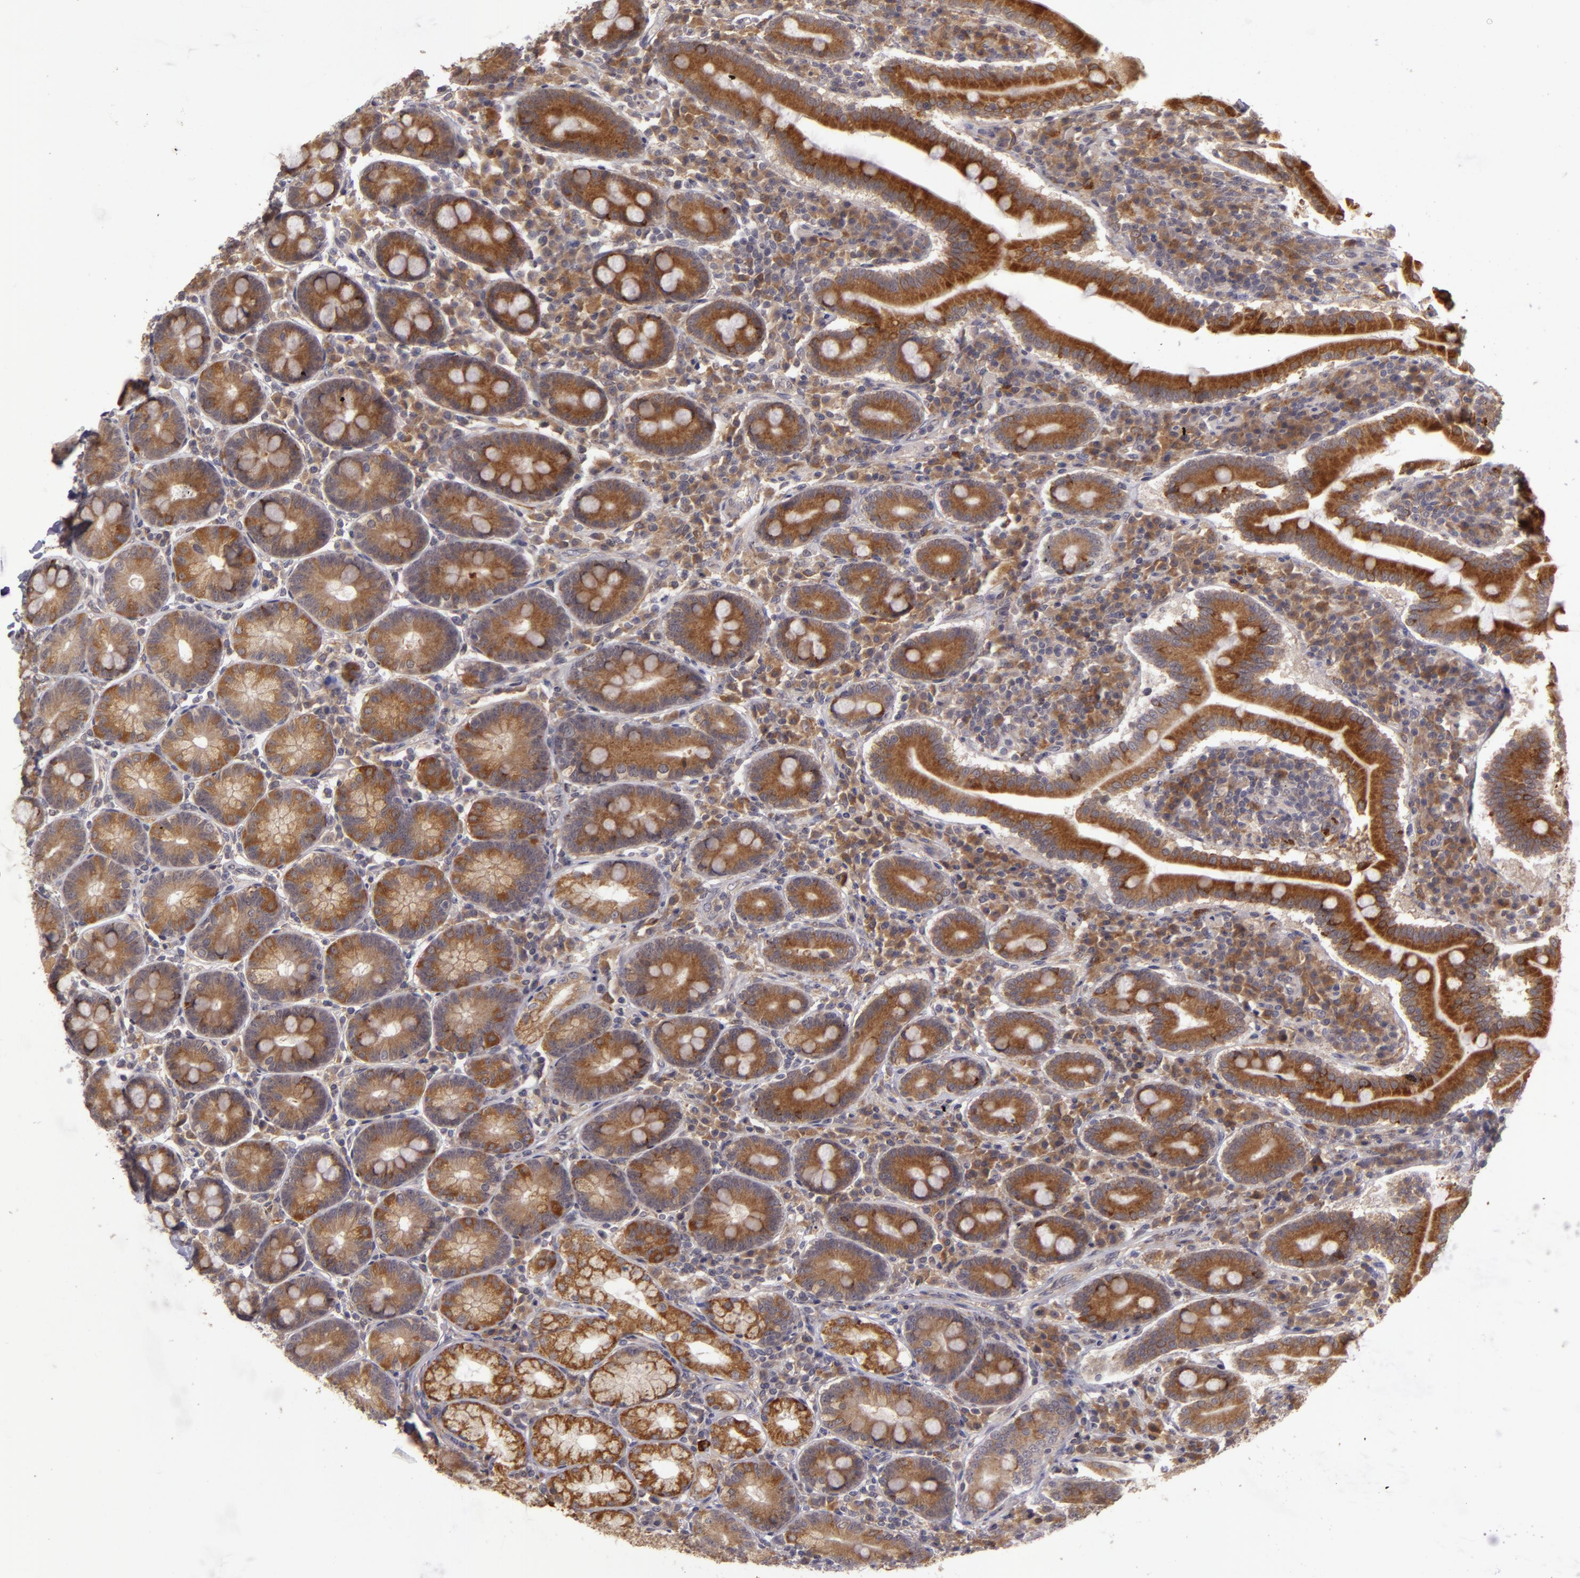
{"staining": {"intensity": "moderate", "quantity": ">75%", "location": "cytoplasmic/membranous"}, "tissue": "duodenum", "cell_type": "Glandular cells", "image_type": "normal", "snomed": [{"axis": "morphology", "description": "Normal tissue, NOS"}, {"axis": "topography", "description": "Duodenum"}], "caption": "The micrograph exhibits staining of normal duodenum, revealing moderate cytoplasmic/membranous protein staining (brown color) within glandular cells.", "gene": "PPP1R3F", "patient": {"sex": "male", "age": 50}}